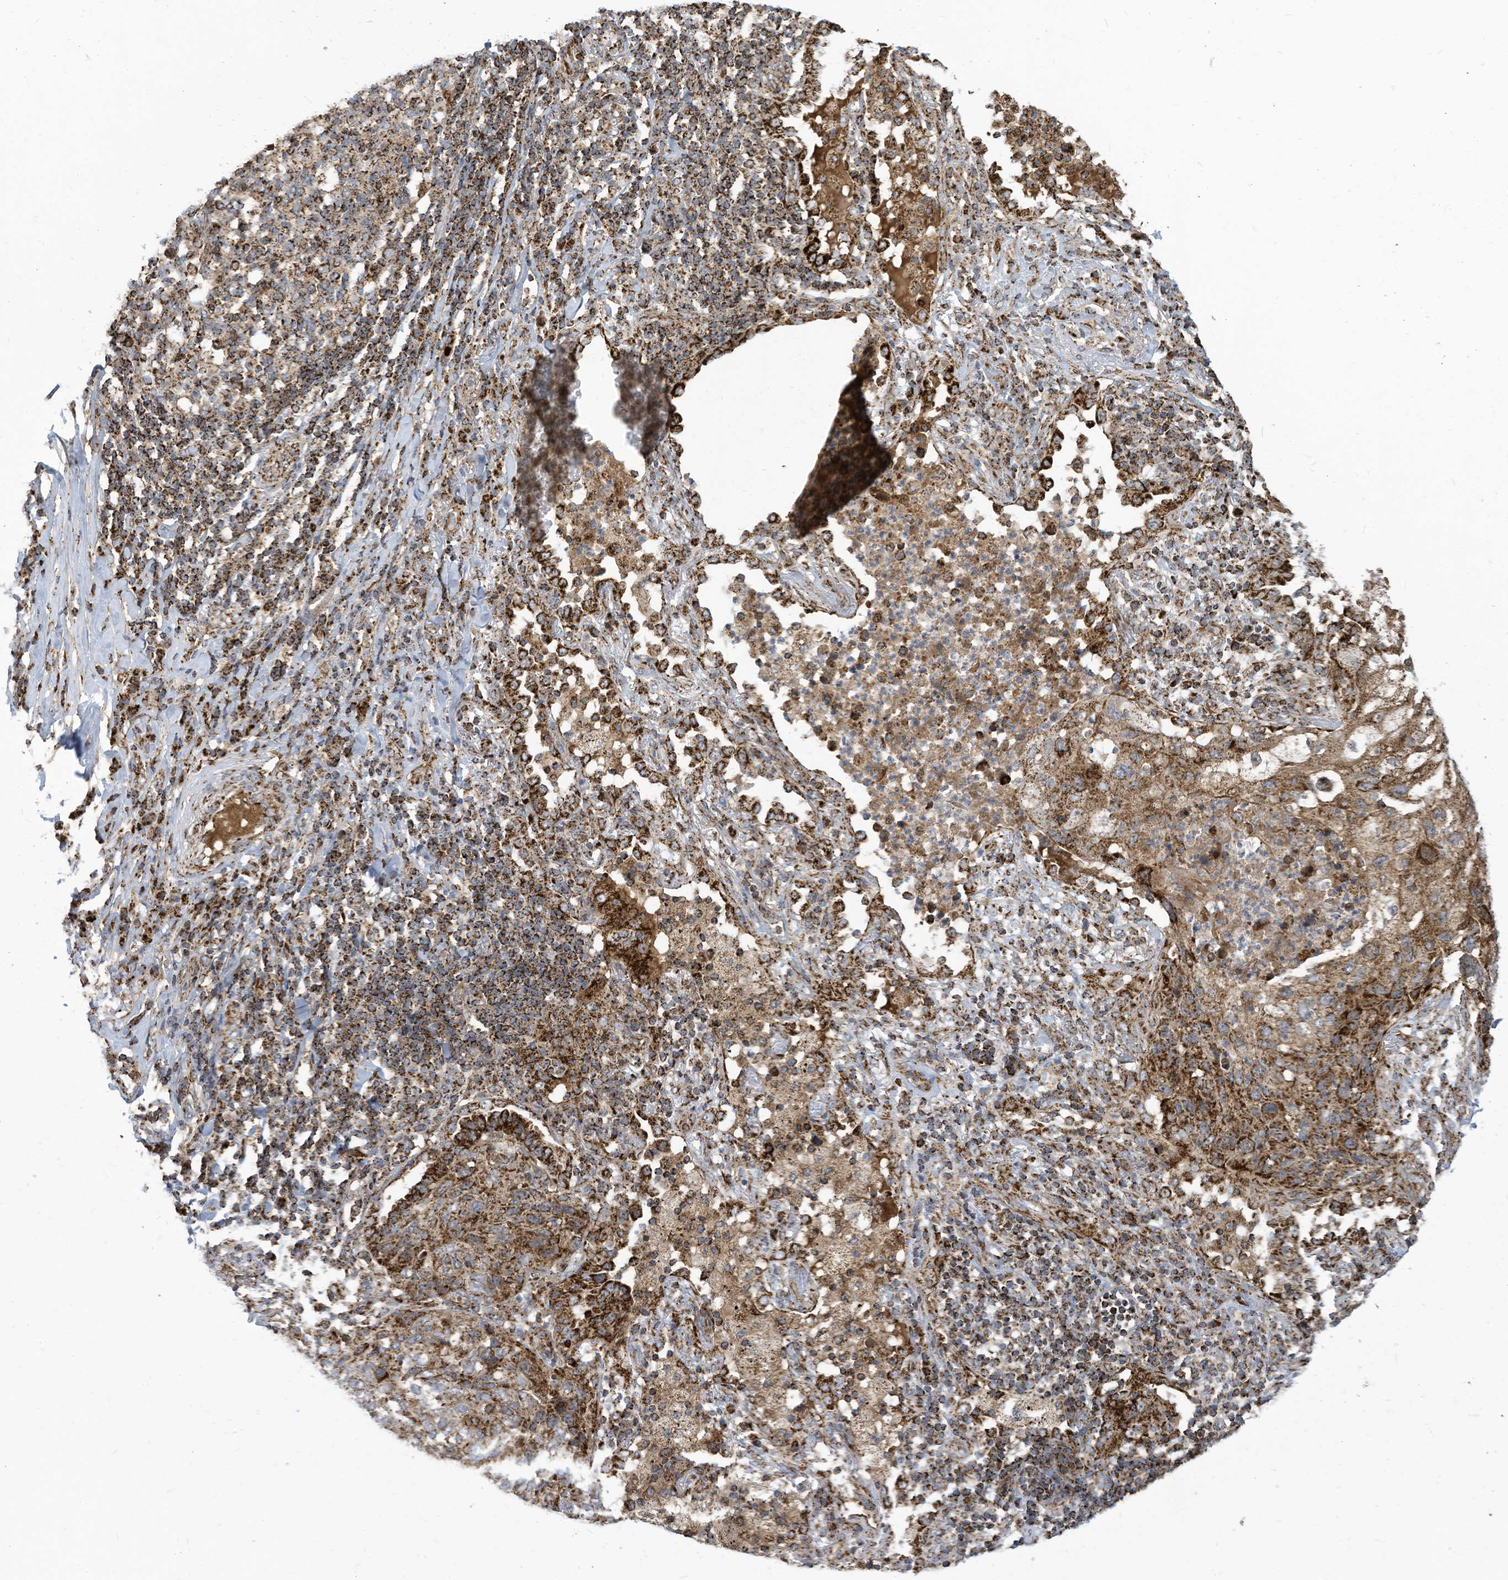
{"staining": {"intensity": "strong", "quantity": ">75%", "location": "cytoplasmic/membranous"}, "tissue": "lung cancer", "cell_type": "Tumor cells", "image_type": "cancer", "snomed": [{"axis": "morphology", "description": "Squamous cell carcinoma, NOS"}, {"axis": "topography", "description": "Lung"}], "caption": "Protein expression analysis of human lung cancer (squamous cell carcinoma) reveals strong cytoplasmic/membranous expression in approximately >75% of tumor cells.", "gene": "COX10", "patient": {"sex": "female", "age": 63}}